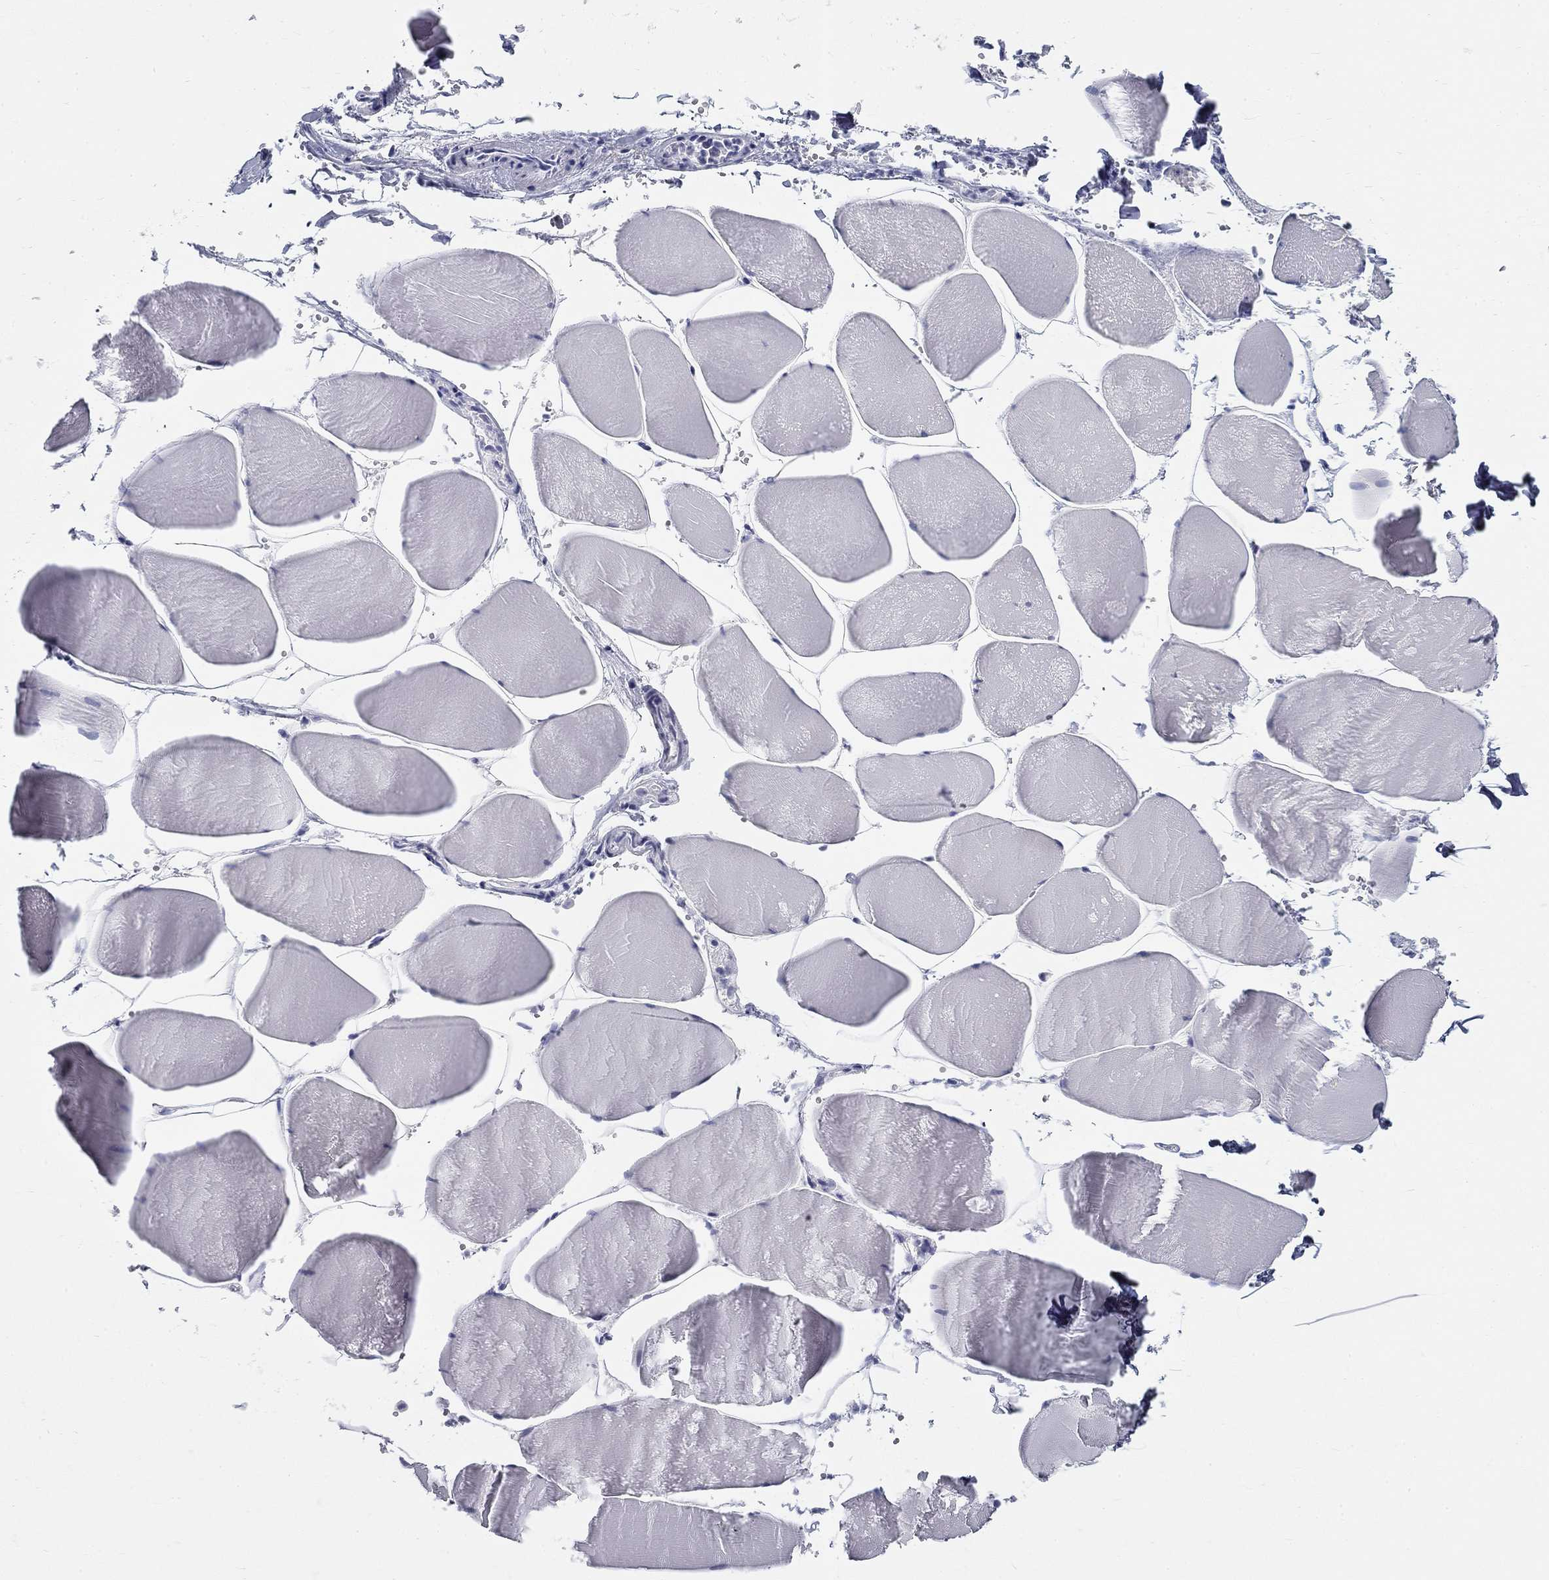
{"staining": {"intensity": "negative", "quantity": "none", "location": "none"}, "tissue": "skeletal muscle", "cell_type": "Myocytes", "image_type": "normal", "snomed": [{"axis": "morphology", "description": "Normal tissue, NOS"}, {"axis": "morphology", "description": "Malignant melanoma, Metastatic site"}, {"axis": "topography", "description": "Skeletal muscle"}], "caption": "Skeletal muscle was stained to show a protein in brown. There is no significant staining in myocytes. (DAB immunohistochemistry (IHC) with hematoxylin counter stain).", "gene": "GALNTL5", "patient": {"sex": "male", "age": 50}}